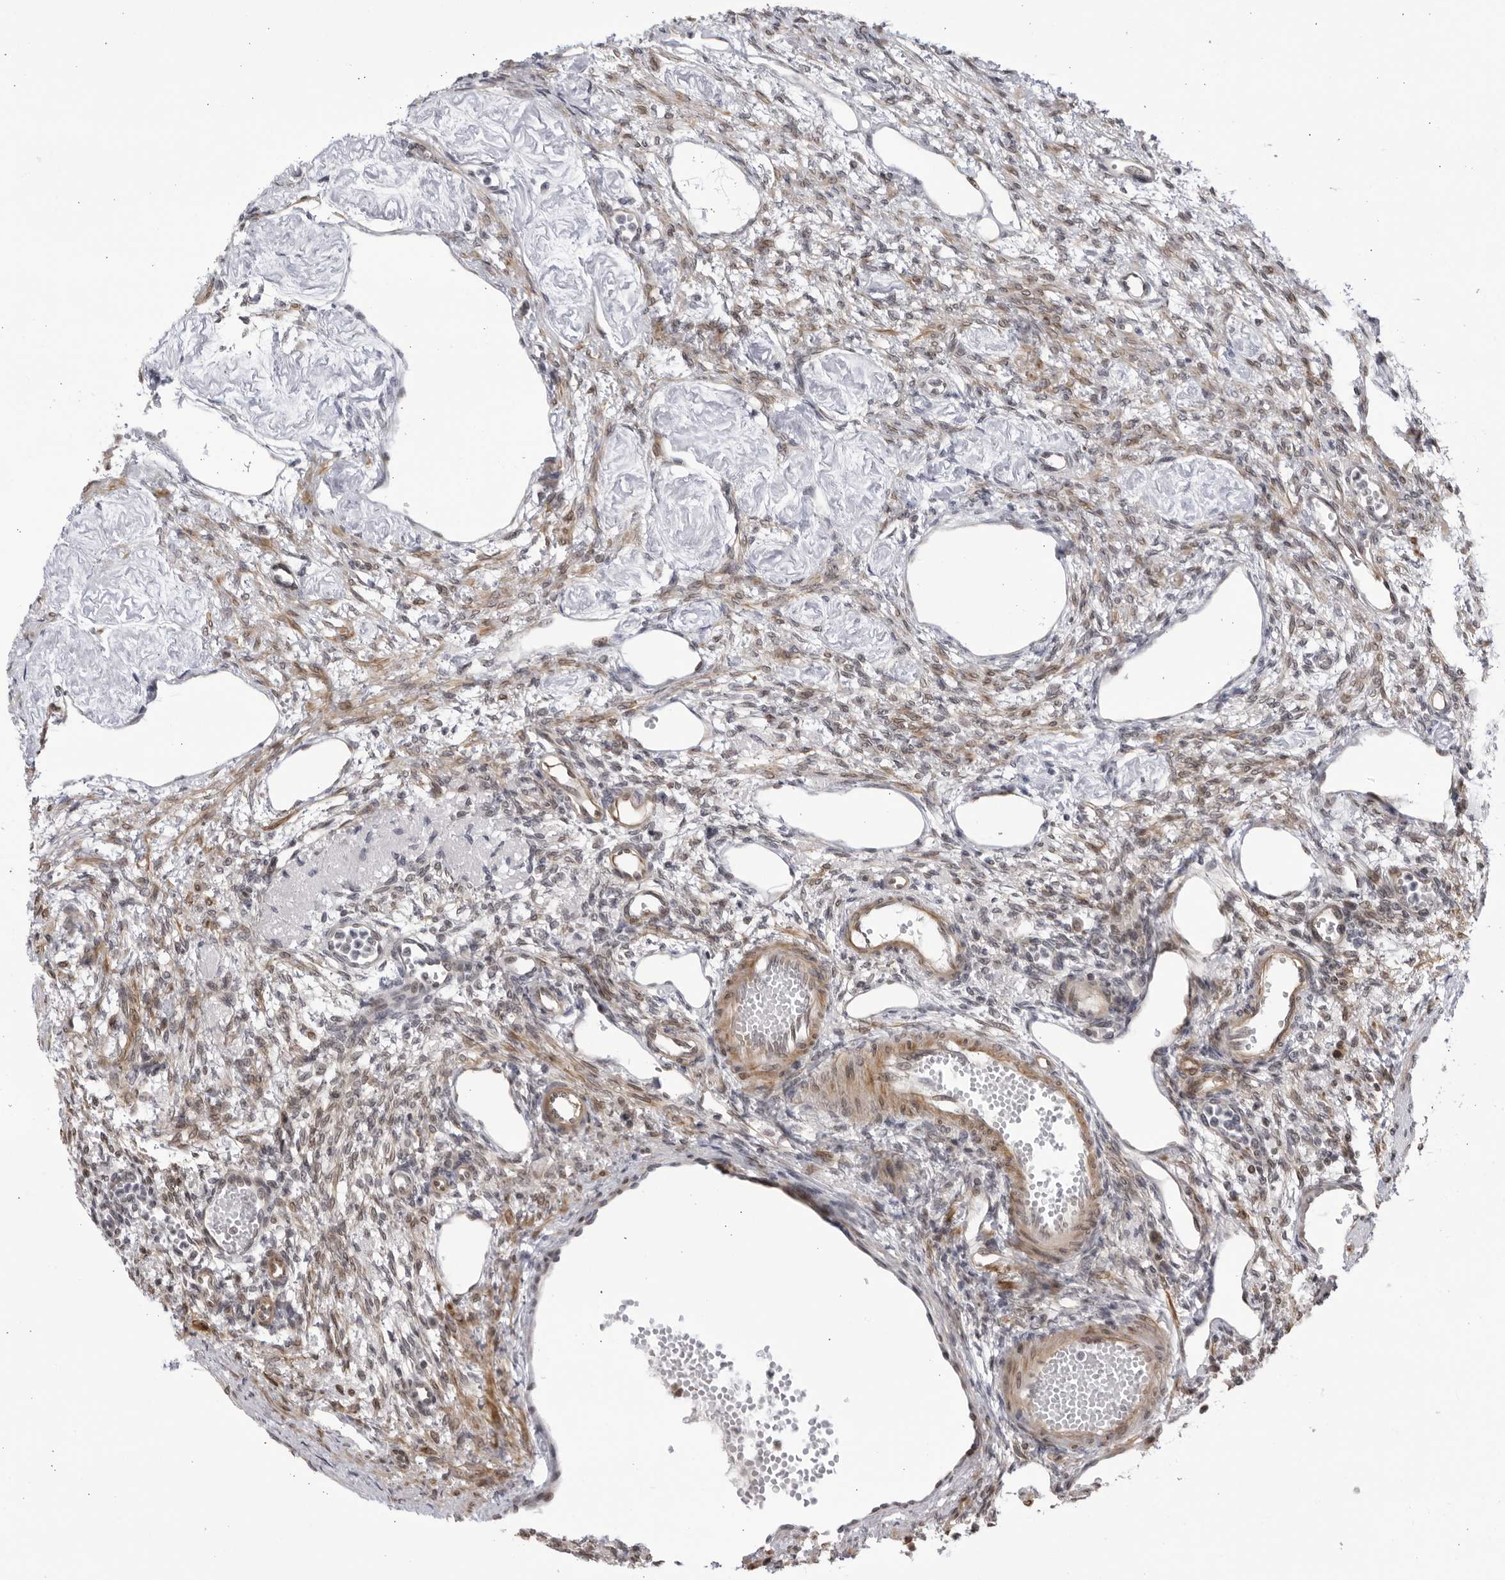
{"staining": {"intensity": "moderate", "quantity": "<25%", "location": "cytoplasmic/membranous"}, "tissue": "ovary", "cell_type": "Ovarian stroma cells", "image_type": "normal", "snomed": [{"axis": "morphology", "description": "Normal tissue, NOS"}, {"axis": "topography", "description": "Ovary"}], "caption": "A micrograph showing moderate cytoplasmic/membranous staining in about <25% of ovarian stroma cells in benign ovary, as visualized by brown immunohistochemical staining.", "gene": "CNBD1", "patient": {"sex": "female", "age": 33}}